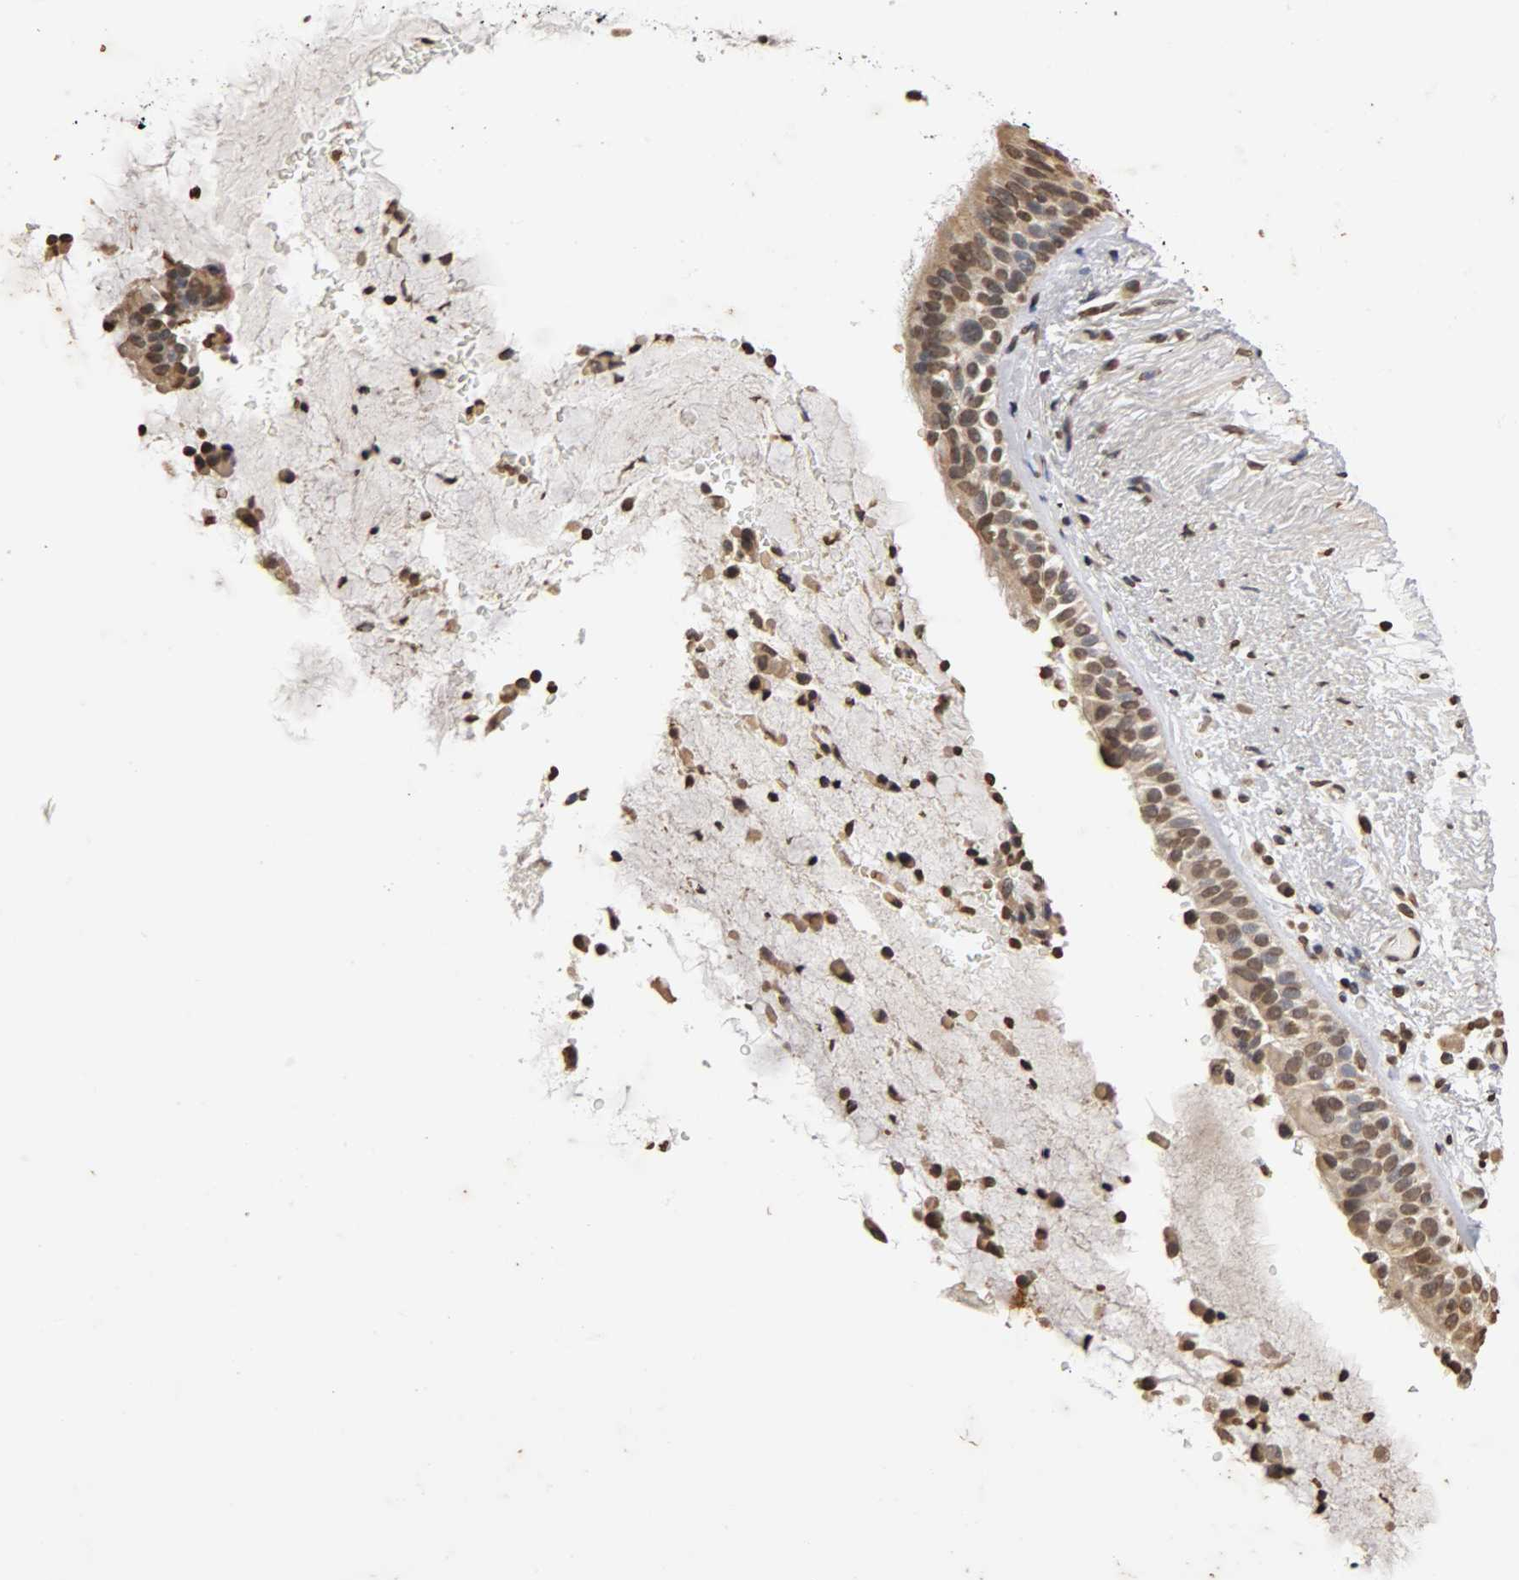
{"staining": {"intensity": "weak", "quantity": "25%-75%", "location": "nuclear"}, "tissue": "bronchus", "cell_type": "Respiratory epithelial cells", "image_type": "normal", "snomed": [{"axis": "morphology", "description": "Normal tissue, NOS"}, {"axis": "topography", "description": "Bronchus"}], "caption": "Protein analysis of normal bronchus exhibits weak nuclear positivity in about 25%-75% of respiratory epithelial cells. (DAB = brown stain, brightfield microscopy at high magnification).", "gene": "ERCC2", "patient": {"sex": "female", "age": 54}}